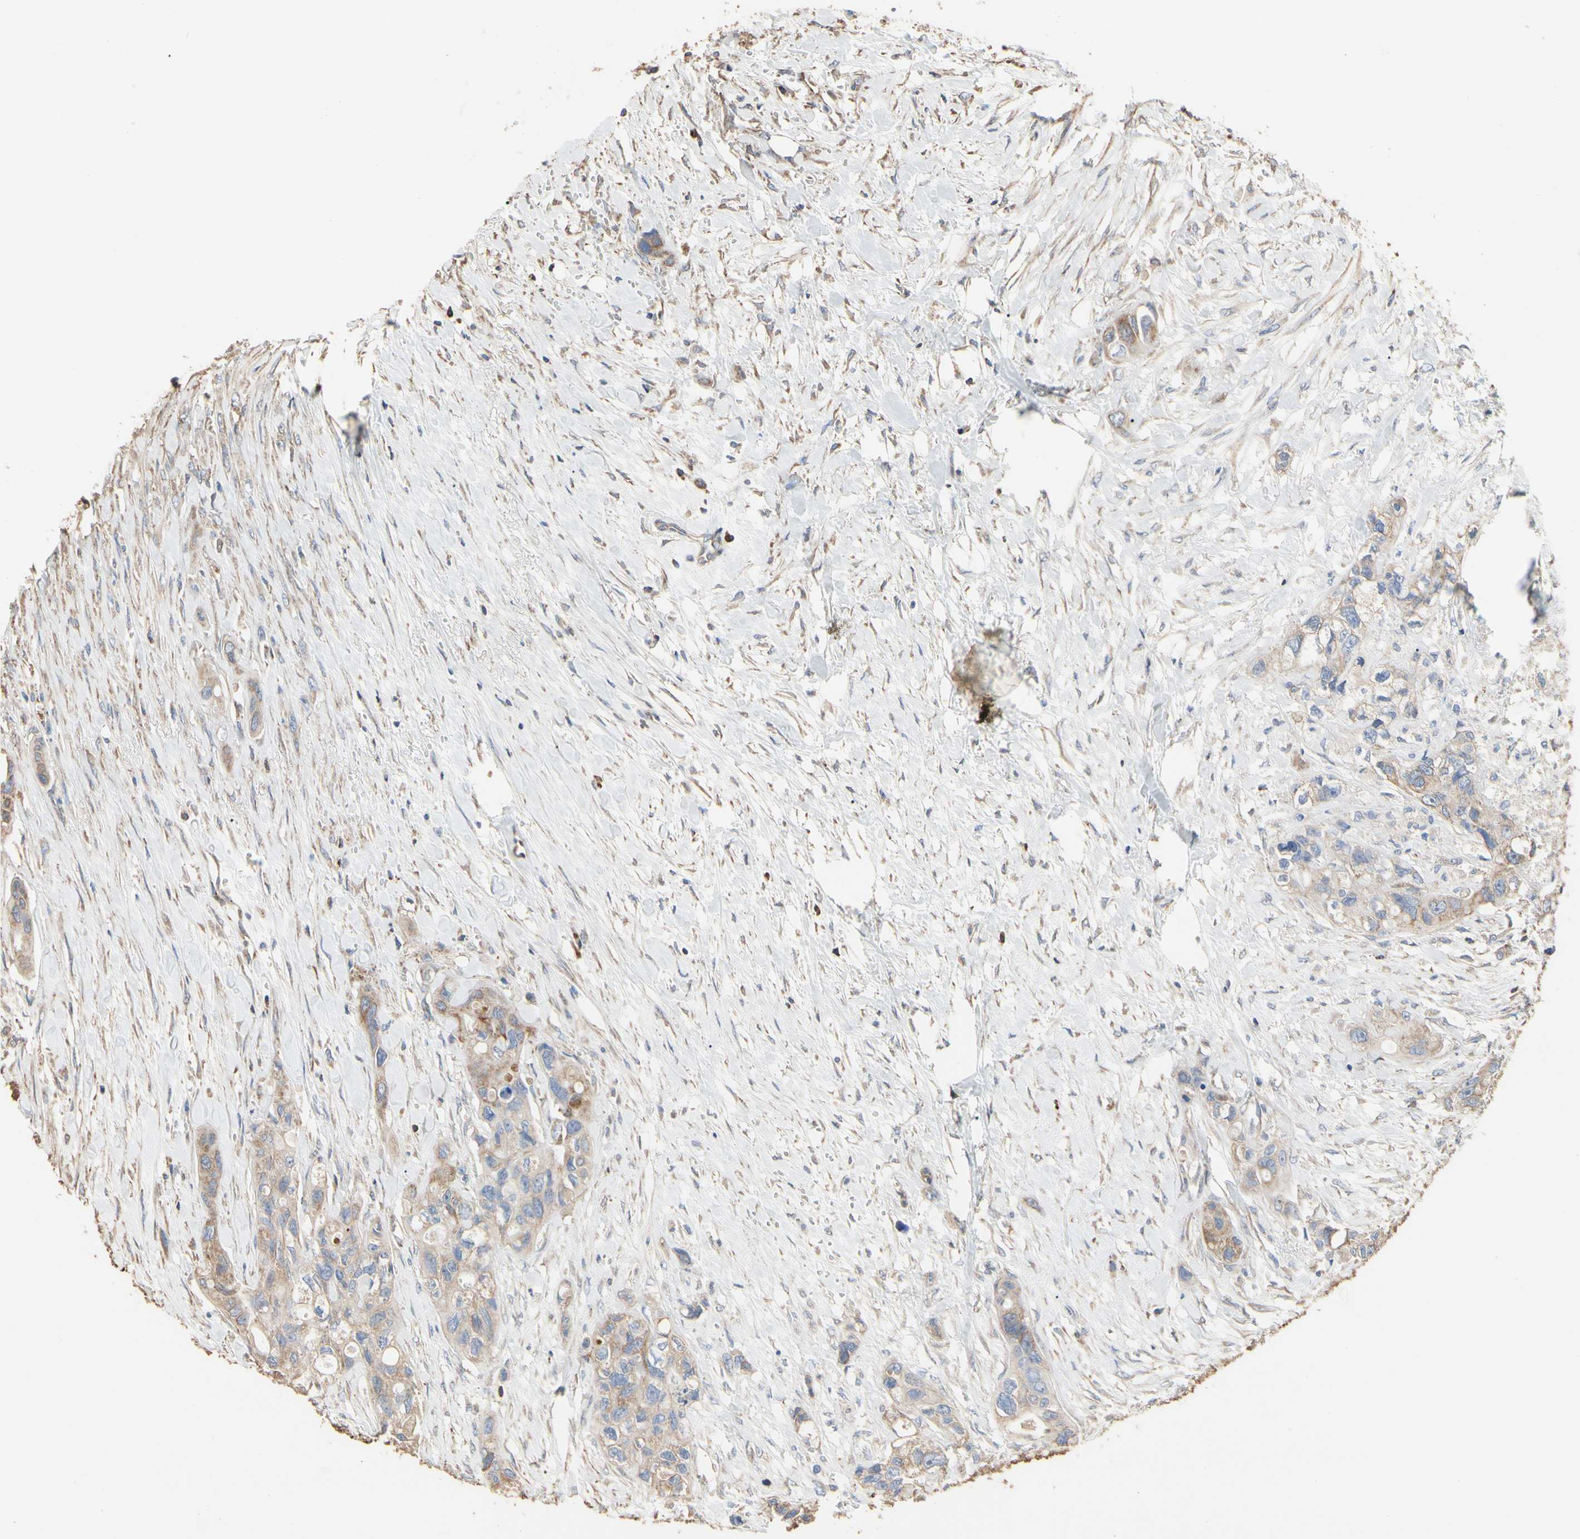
{"staining": {"intensity": "weak", "quantity": "25%-75%", "location": "cytoplasmic/membranous"}, "tissue": "colorectal cancer", "cell_type": "Tumor cells", "image_type": "cancer", "snomed": [{"axis": "morphology", "description": "Adenocarcinoma, NOS"}, {"axis": "topography", "description": "Colon"}], "caption": "A micrograph showing weak cytoplasmic/membranous positivity in approximately 25%-75% of tumor cells in adenocarcinoma (colorectal), as visualized by brown immunohistochemical staining.", "gene": "TUBA1A", "patient": {"sex": "female", "age": 57}}